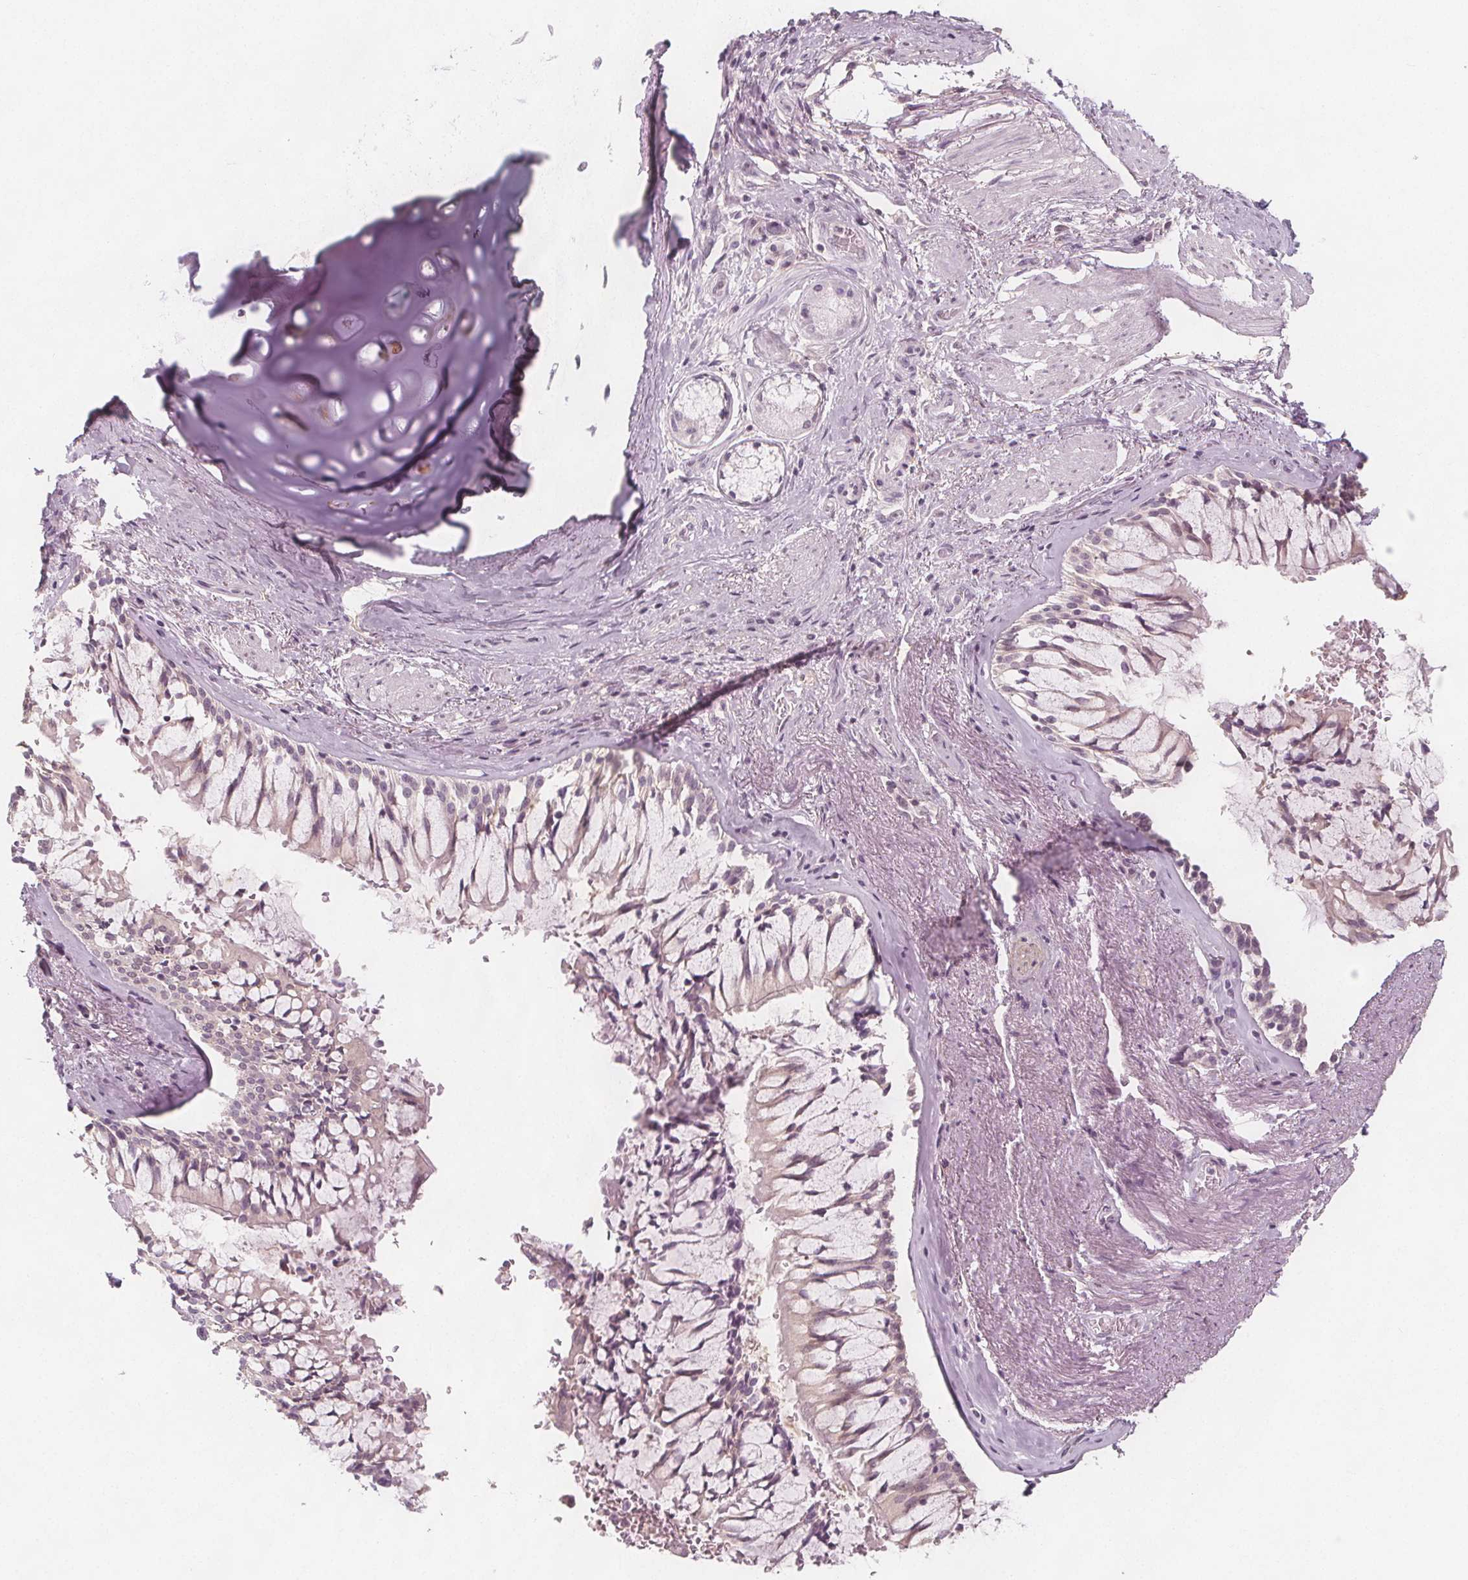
{"staining": {"intensity": "negative", "quantity": "none", "location": "none"}, "tissue": "soft tissue", "cell_type": "Chondrocytes", "image_type": "normal", "snomed": [{"axis": "morphology", "description": "Normal tissue, NOS"}, {"axis": "topography", "description": "Cartilage tissue"}, {"axis": "topography", "description": "Bronchus"}], "caption": "Immunohistochemical staining of benign soft tissue demonstrates no significant positivity in chondrocytes. (DAB (3,3'-diaminobenzidine) immunohistochemistry visualized using brightfield microscopy, high magnification).", "gene": "C1orf167", "patient": {"sex": "male", "age": 64}}